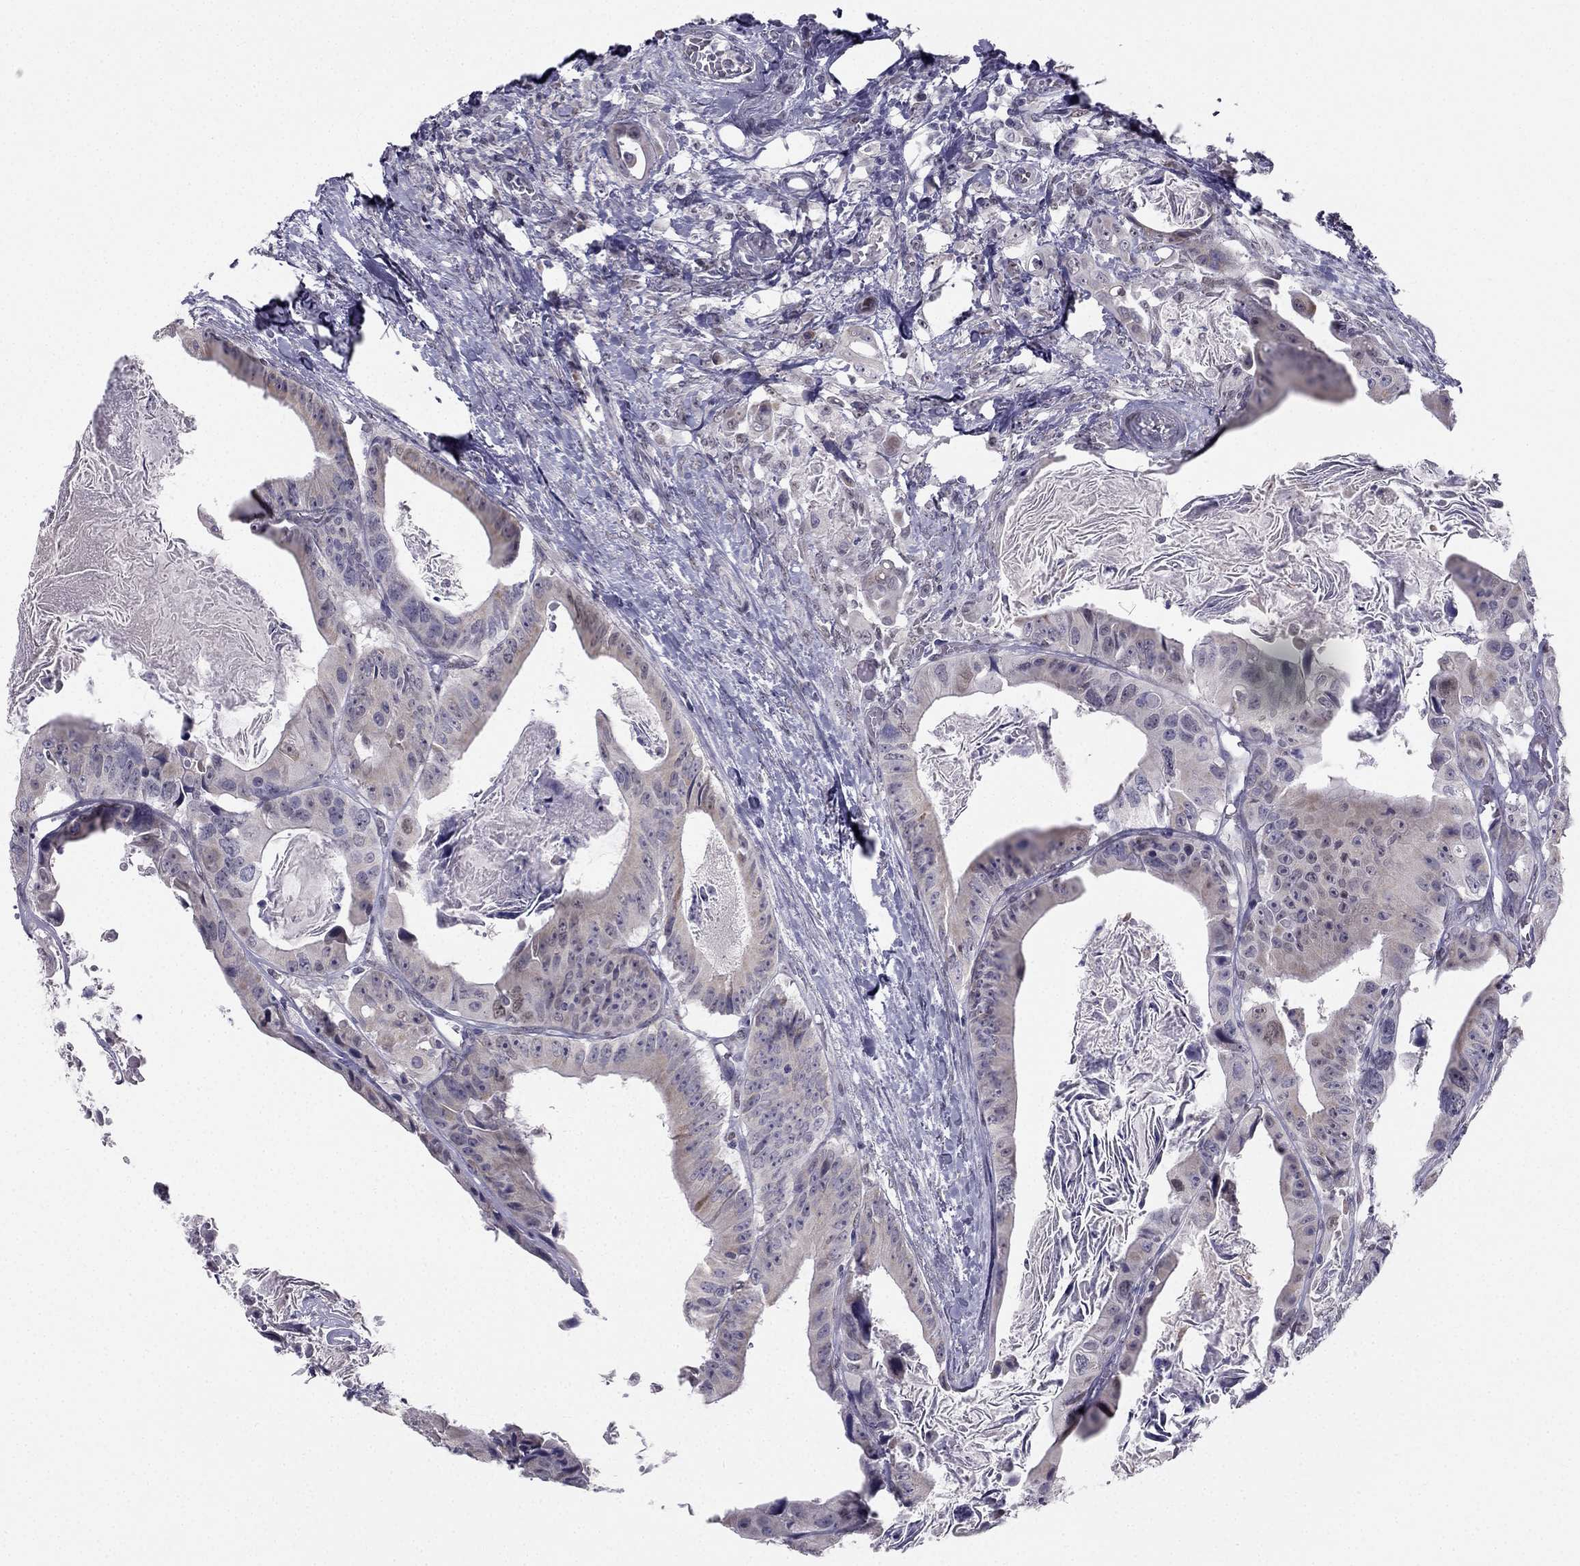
{"staining": {"intensity": "weak", "quantity": ">75%", "location": "cytoplasmic/membranous"}, "tissue": "colorectal cancer", "cell_type": "Tumor cells", "image_type": "cancer", "snomed": [{"axis": "morphology", "description": "Adenocarcinoma, NOS"}, {"axis": "topography", "description": "Rectum"}], "caption": "Colorectal cancer tissue shows weak cytoplasmic/membranous positivity in approximately >75% of tumor cells, visualized by immunohistochemistry. (Stains: DAB (3,3'-diaminobenzidine) in brown, nuclei in blue, Microscopy: brightfield microscopy at high magnification).", "gene": "TRPS1", "patient": {"sex": "male", "age": 64}}